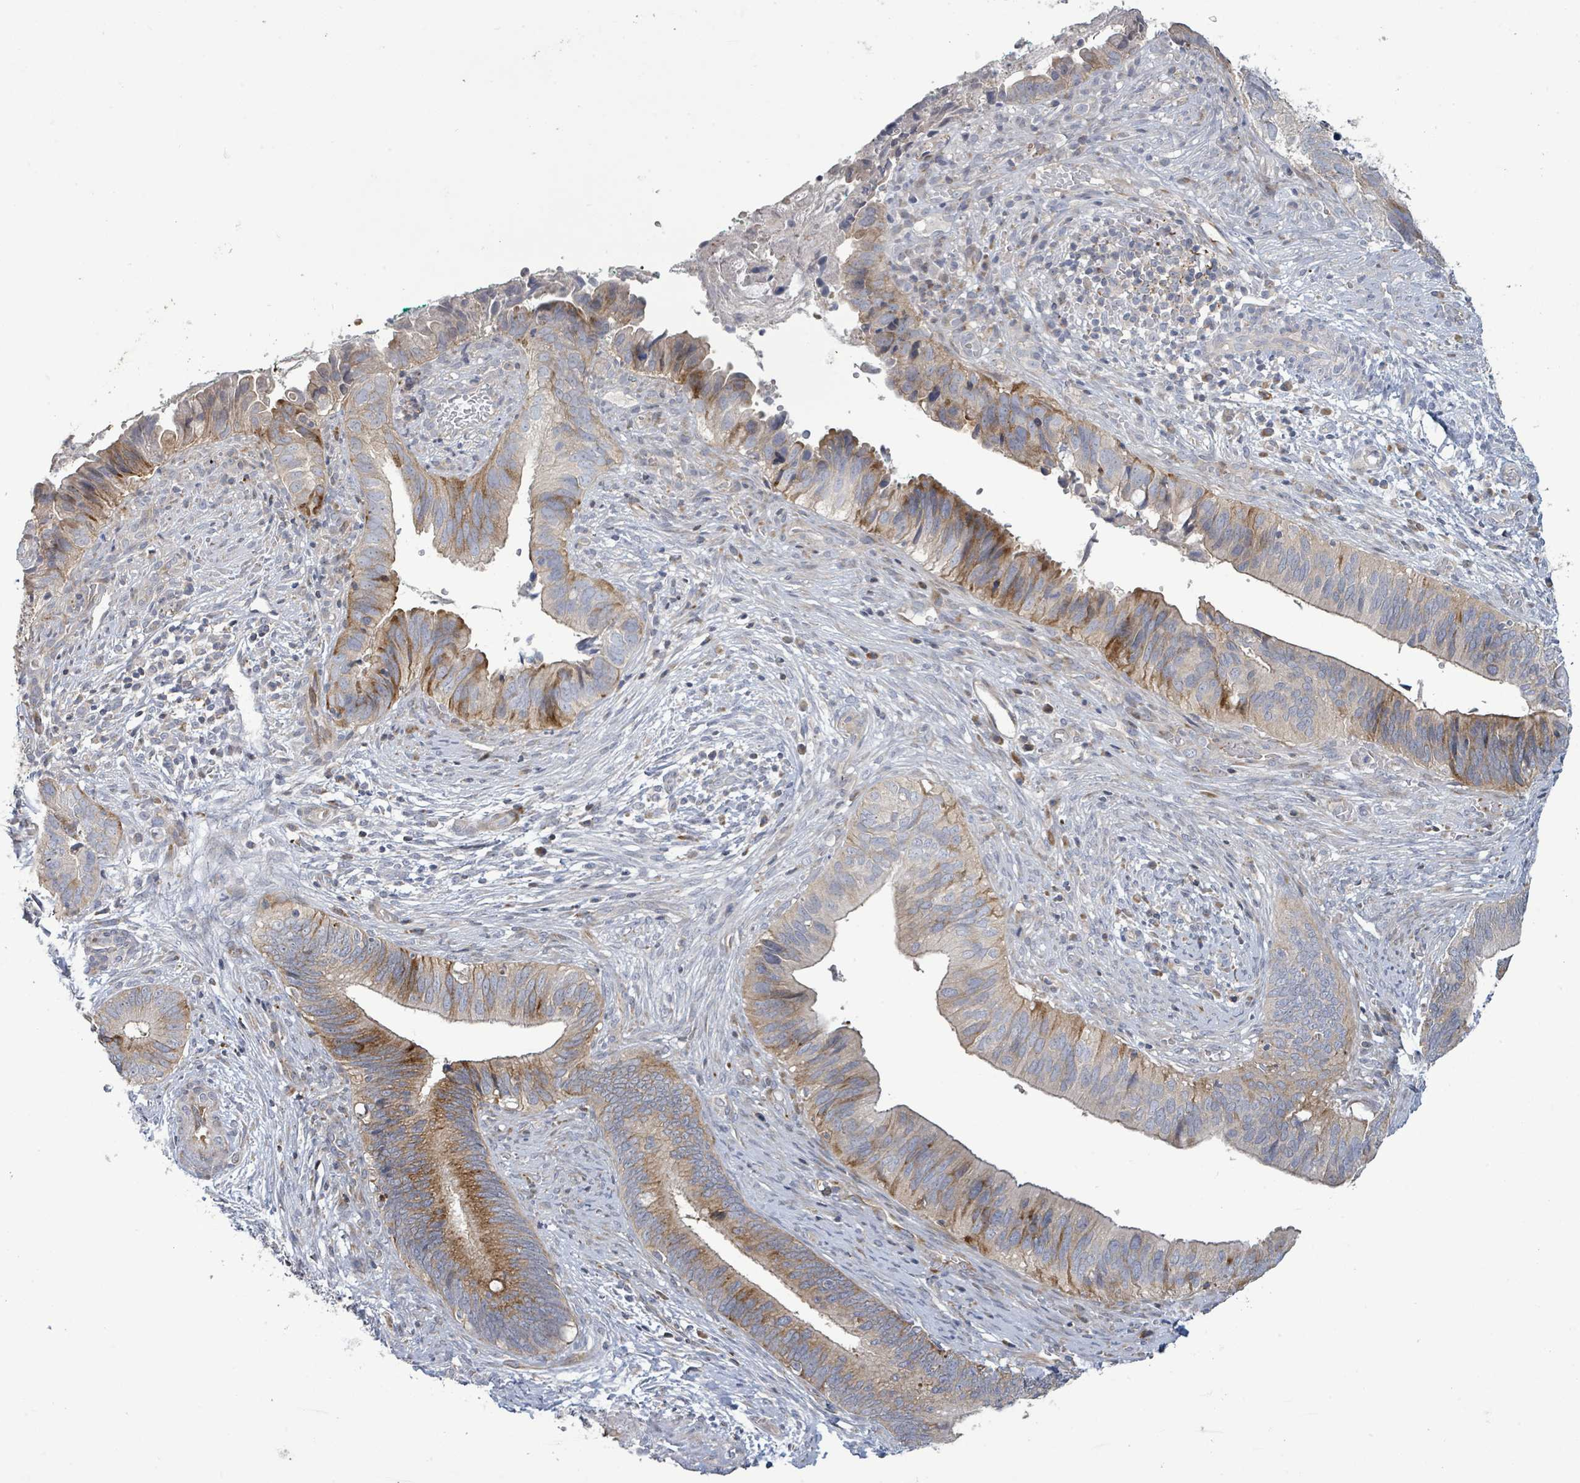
{"staining": {"intensity": "moderate", "quantity": "25%-75%", "location": "cytoplasmic/membranous"}, "tissue": "cervical cancer", "cell_type": "Tumor cells", "image_type": "cancer", "snomed": [{"axis": "morphology", "description": "Adenocarcinoma, NOS"}, {"axis": "topography", "description": "Cervix"}], "caption": "A histopathology image showing moderate cytoplasmic/membranous positivity in about 25%-75% of tumor cells in cervical cancer (adenocarcinoma), as visualized by brown immunohistochemical staining.", "gene": "LILRA4", "patient": {"sex": "female", "age": 42}}